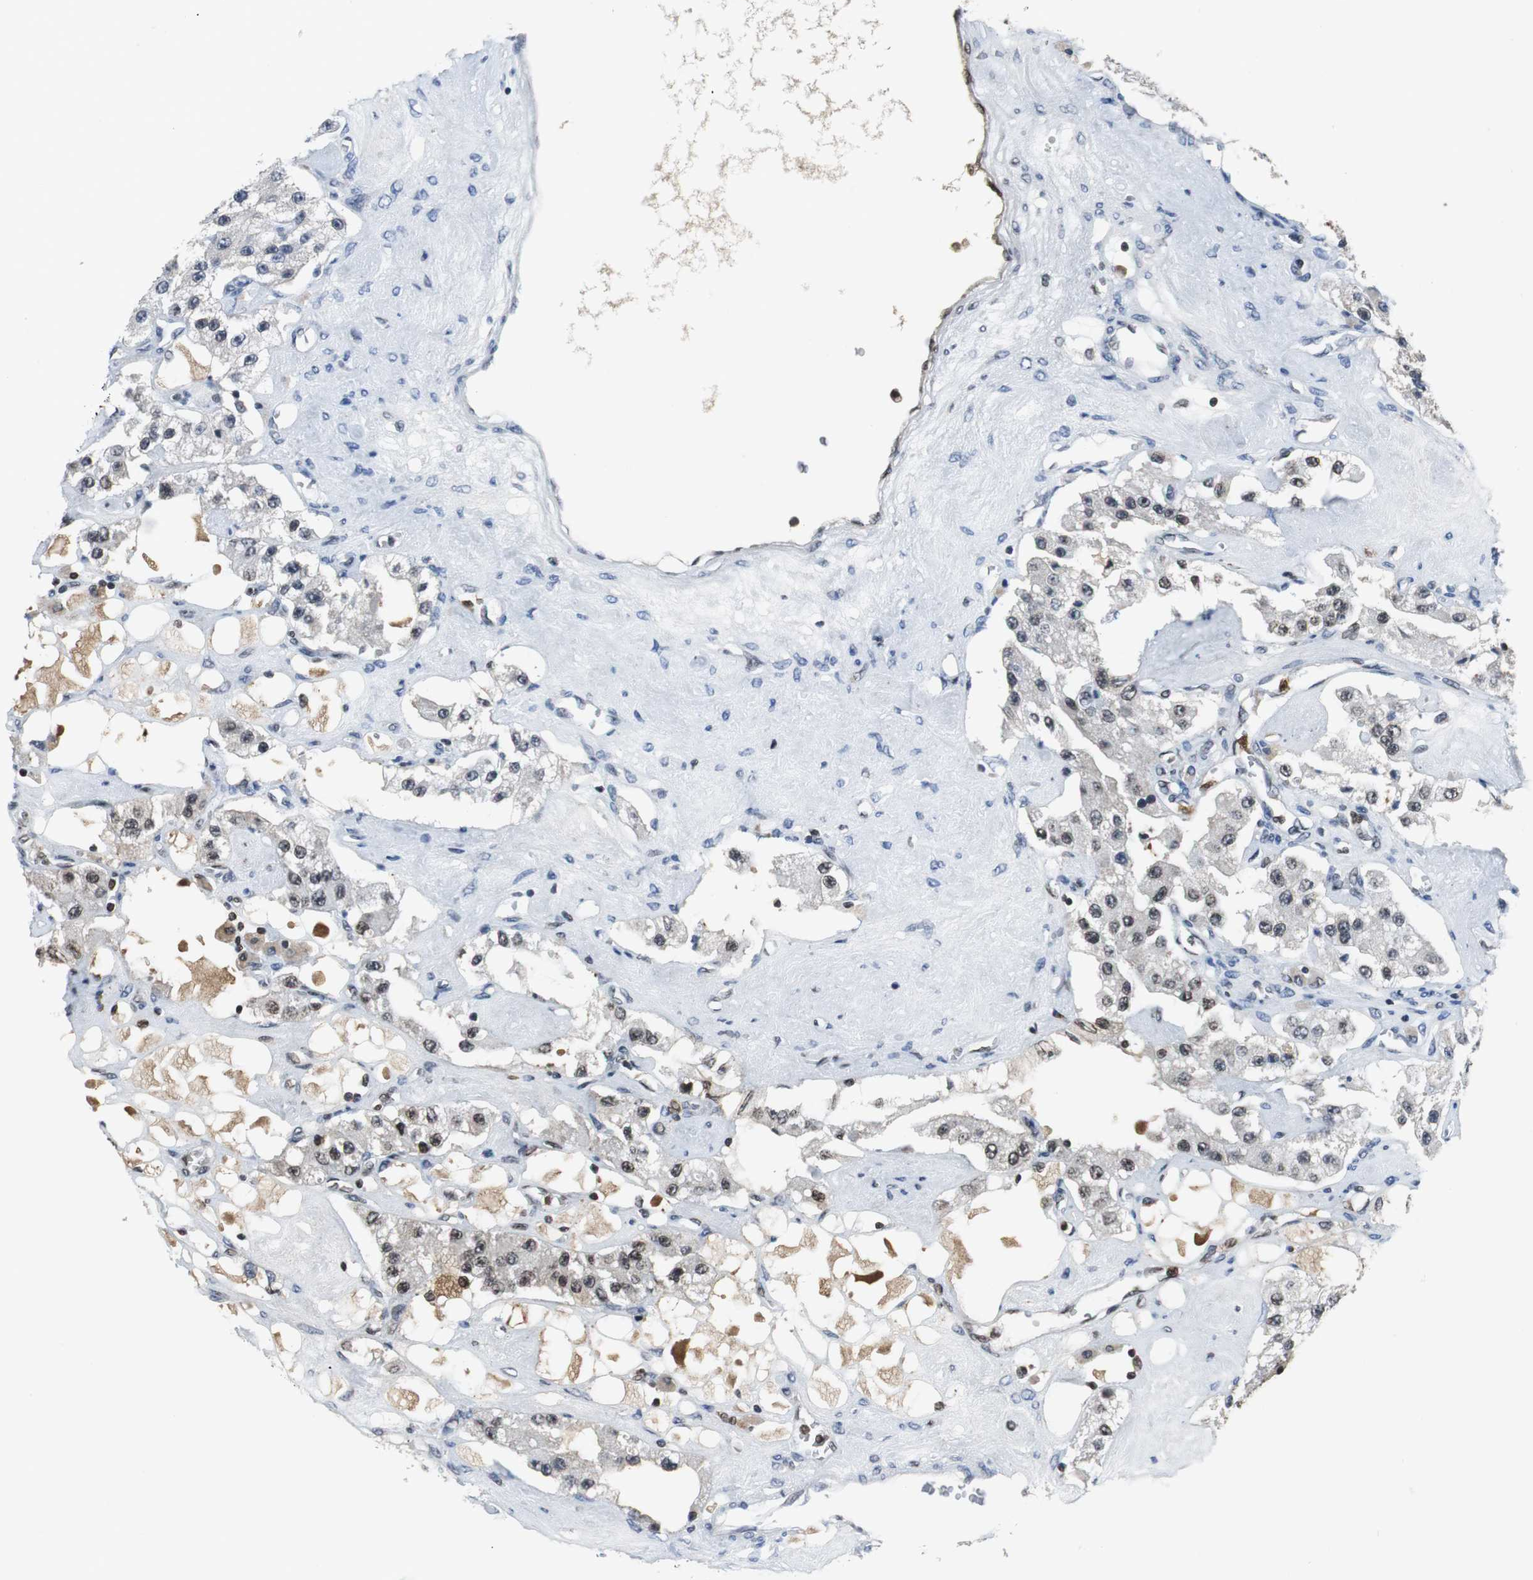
{"staining": {"intensity": "weak", "quantity": "25%-75%", "location": "nuclear"}, "tissue": "carcinoid", "cell_type": "Tumor cells", "image_type": "cancer", "snomed": [{"axis": "morphology", "description": "Carcinoid, malignant, NOS"}, {"axis": "topography", "description": "Pancreas"}], "caption": "Human carcinoid stained with a protein marker exhibits weak staining in tumor cells.", "gene": "ORM1", "patient": {"sex": "male", "age": 41}}